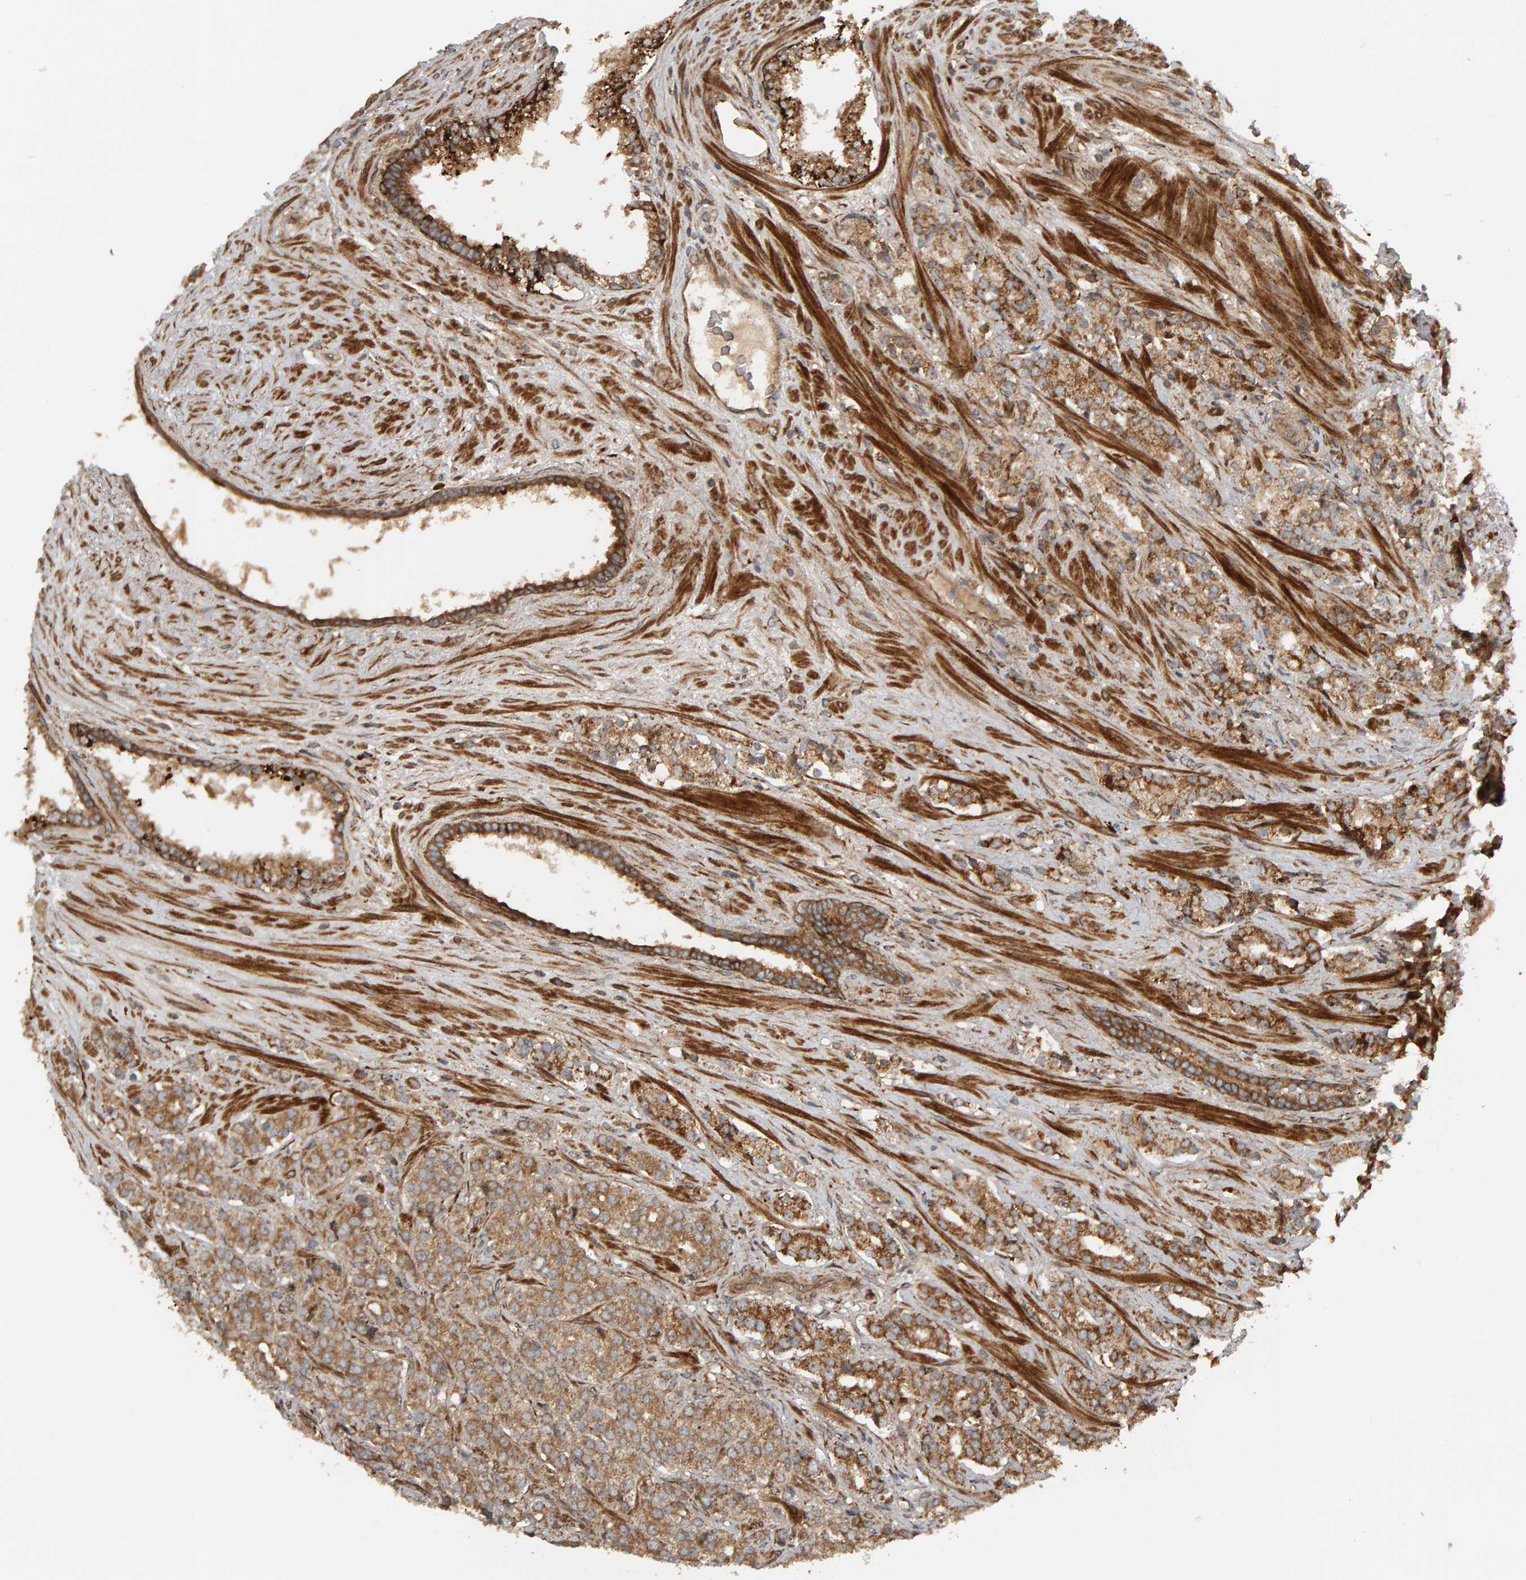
{"staining": {"intensity": "moderate", "quantity": ">75%", "location": "cytoplasmic/membranous"}, "tissue": "prostate cancer", "cell_type": "Tumor cells", "image_type": "cancer", "snomed": [{"axis": "morphology", "description": "Adenocarcinoma, High grade"}, {"axis": "topography", "description": "Prostate"}], "caption": "Prostate adenocarcinoma (high-grade) was stained to show a protein in brown. There is medium levels of moderate cytoplasmic/membranous expression in about >75% of tumor cells. (IHC, brightfield microscopy, high magnification).", "gene": "ZFAND1", "patient": {"sex": "male", "age": 71}}